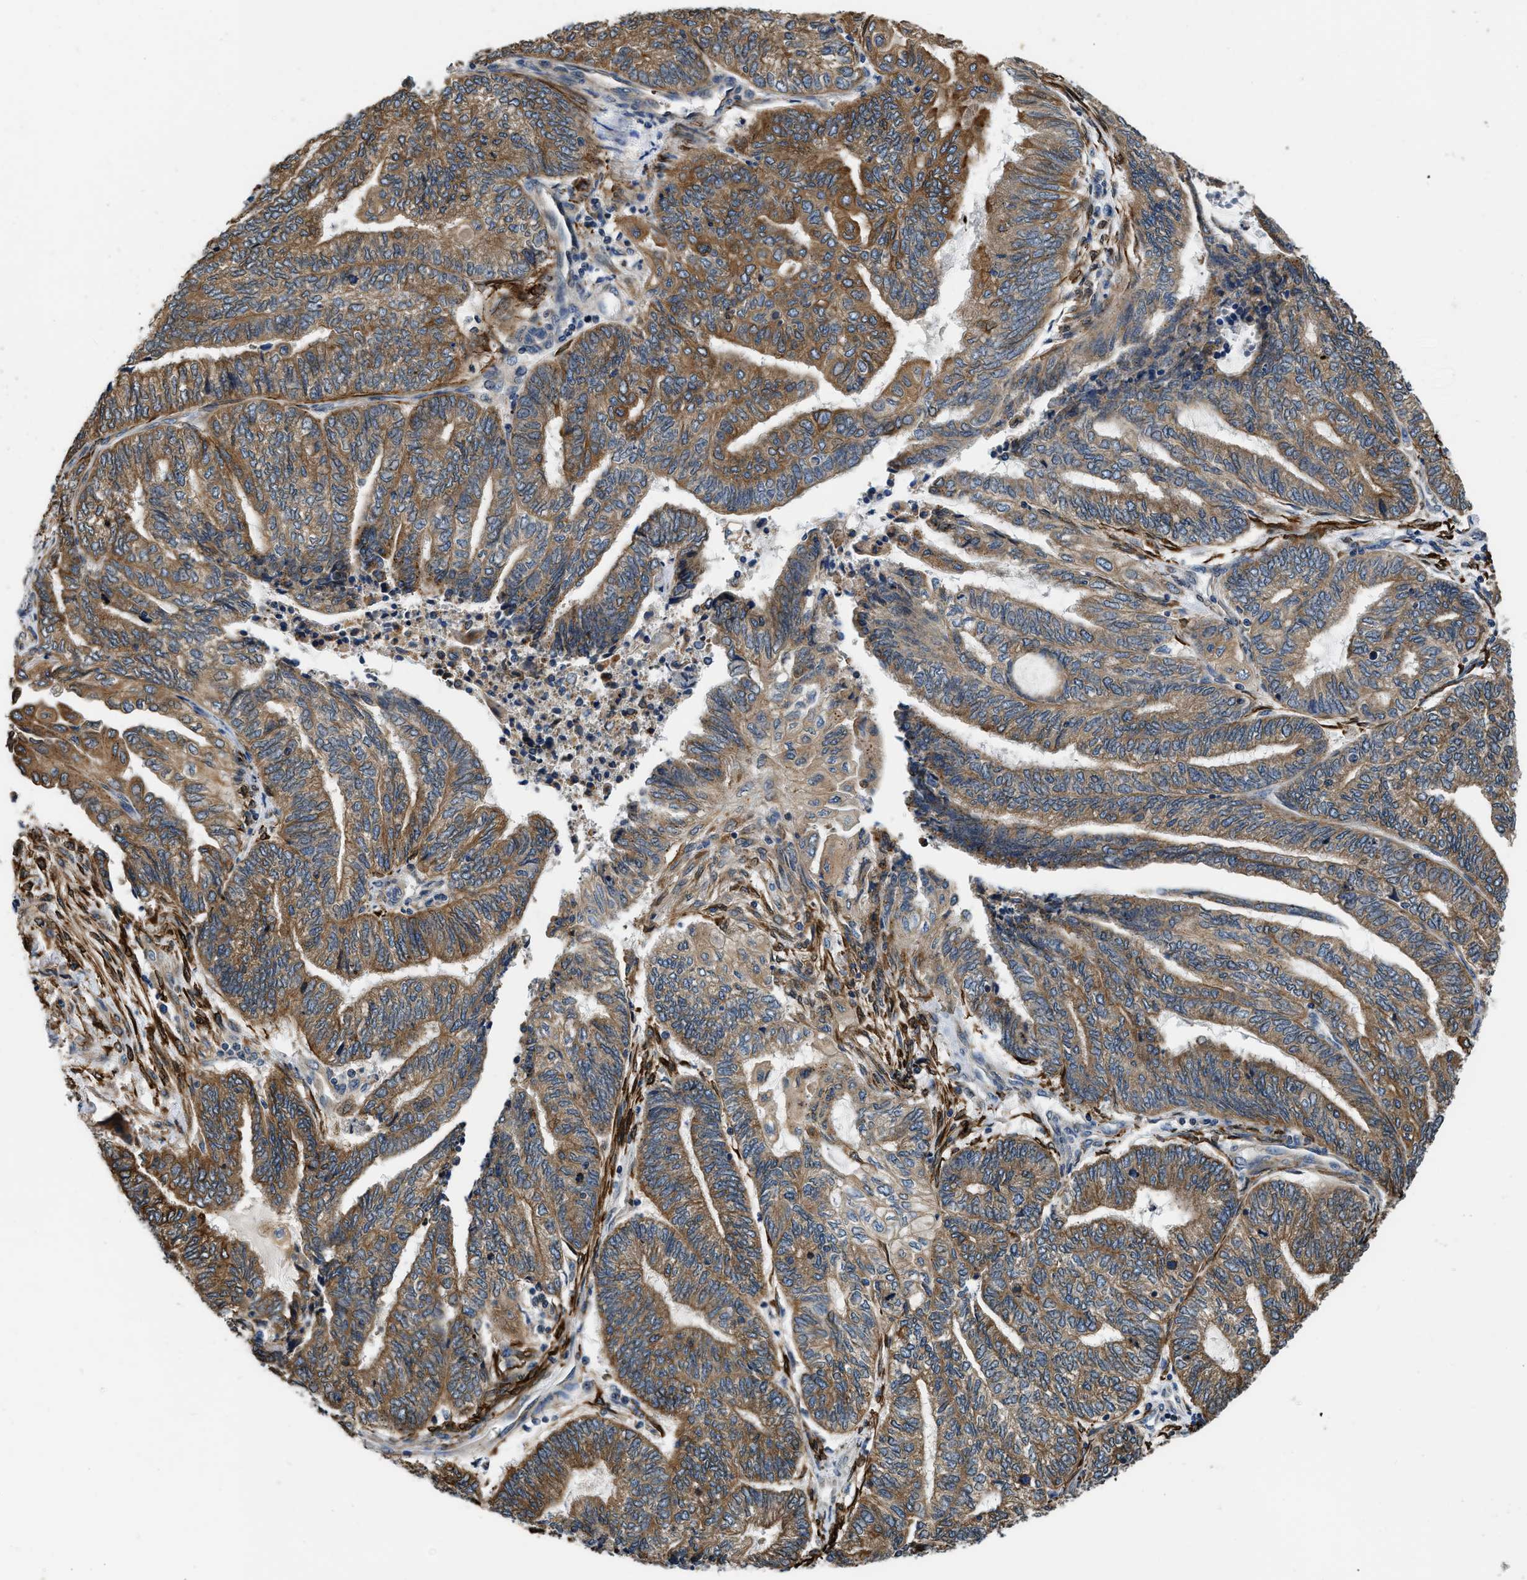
{"staining": {"intensity": "moderate", "quantity": ">75%", "location": "cytoplasmic/membranous"}, "tissue": "endometrial cancer", "cell_type": "Tumor cells", "image_type": "cancer", "snomed": [{"axis": "morphology", "description": "Adenocarcinoma, NOS"}, {"axis": "topography", "description": "Uterus"}, {"axis": "topography", "description": "Endometrium"}], "caption": "This histopathology image reveals IHC staining of adenocarcinoma (endometrial), with medium moderate cytoplasmic/membranous positivity in approximately >75% of tumor cells.", "gene": "ARL6IP5", "patient": {"sex": "female", "age": 70}}